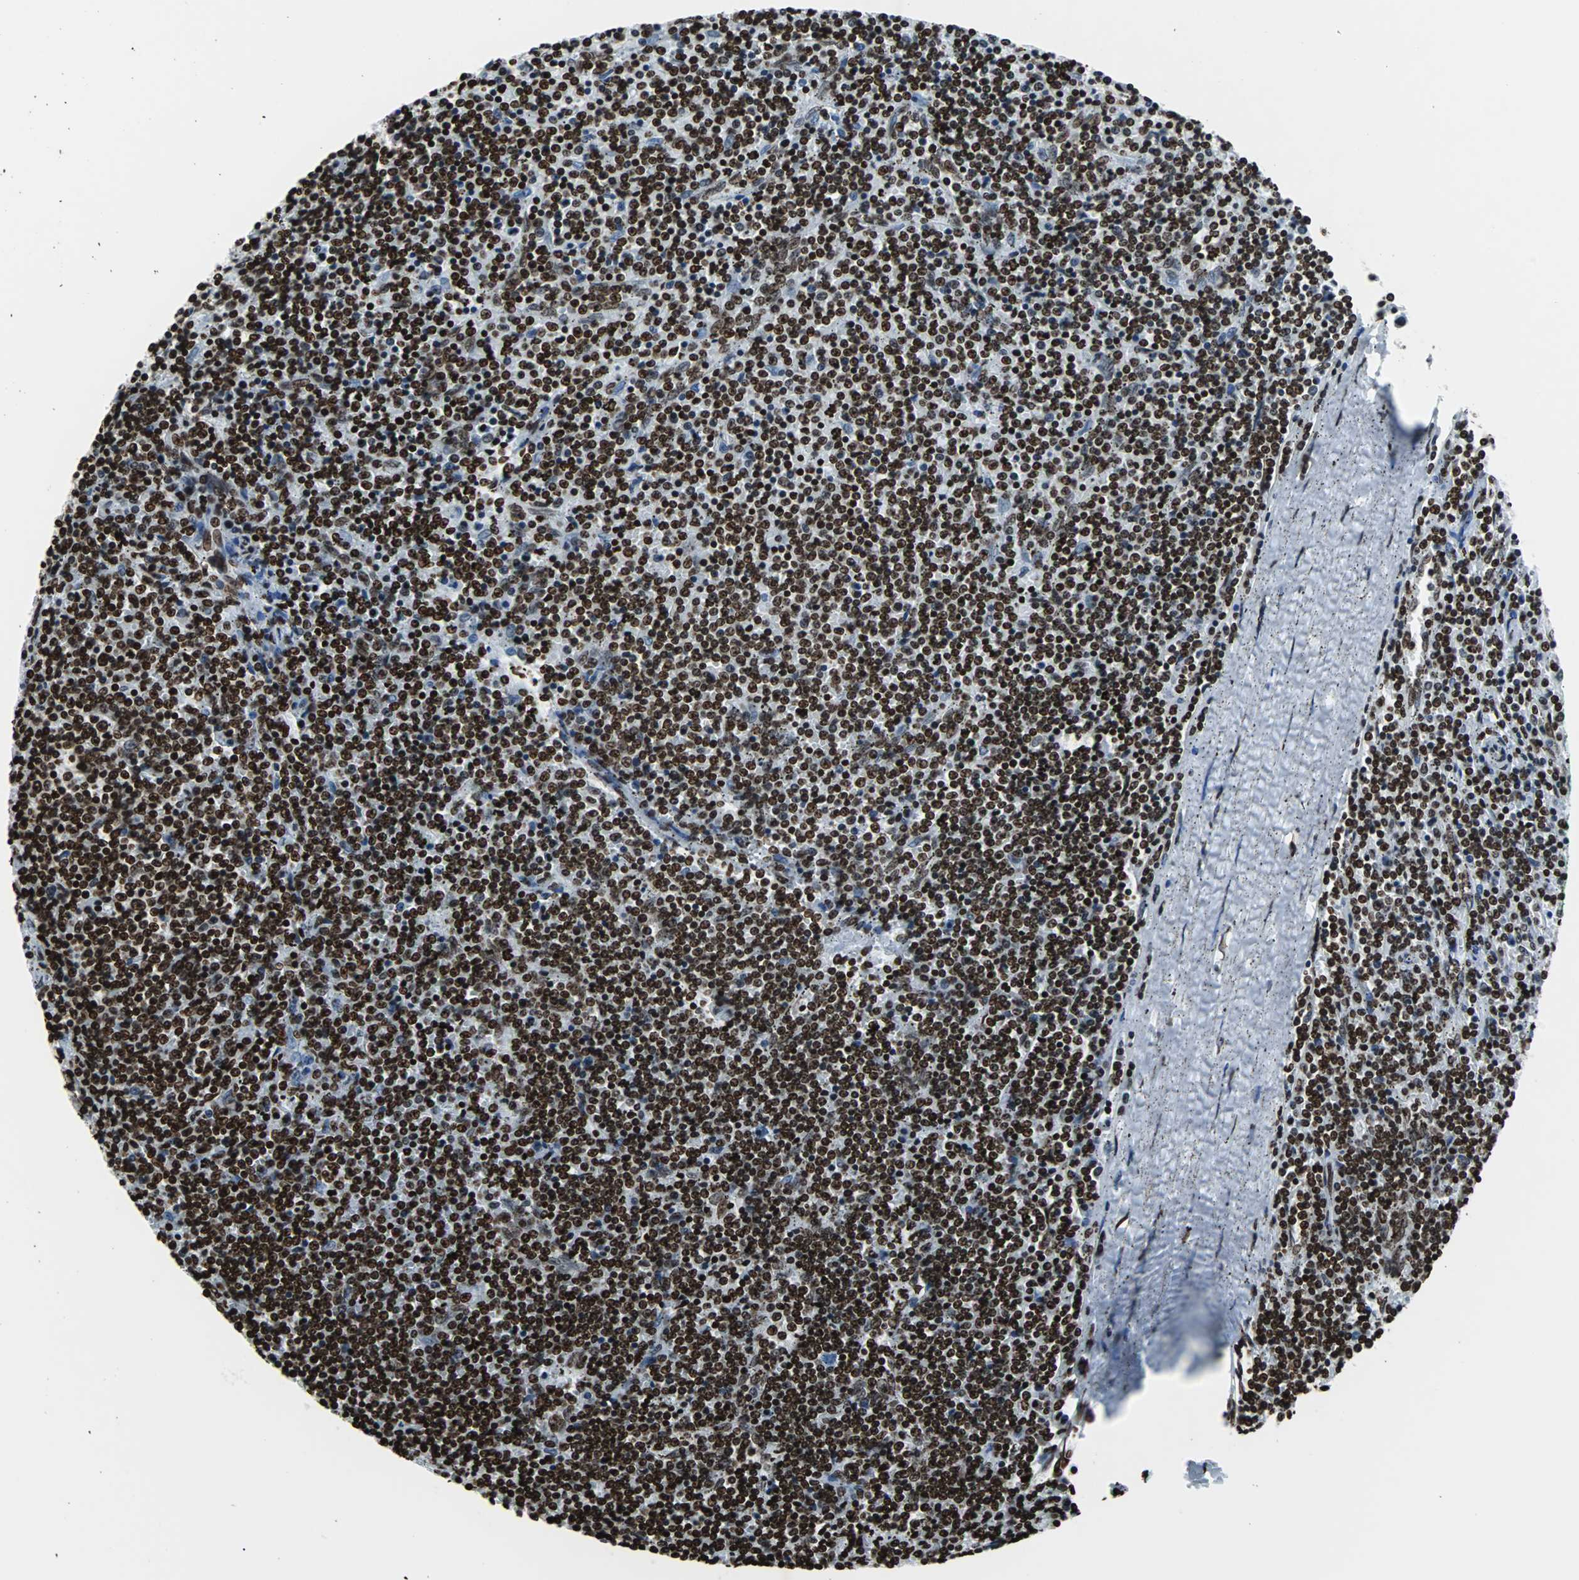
{"staining": {"intensity": "strong", "quantity": ">75%", "location": "nuclear"}, "tissue": "lymphoma", "cell_type": "Tumor cells", "image_type": "cancer", "snomed": [{"axis": "morphology", "description": "Malignant lymphoma, non-Hodgkin's type, Low grade"}, {"axis": "topography", "description": "Spleen"}], "caption": "An IHC micrograph of tumor tissue is shown. Protein staining in brown labels strong nuclear positivity in lymphoma within tumor cells.", "gene": "H2BC18", "patient": {"sex": "female", "age": 50}}